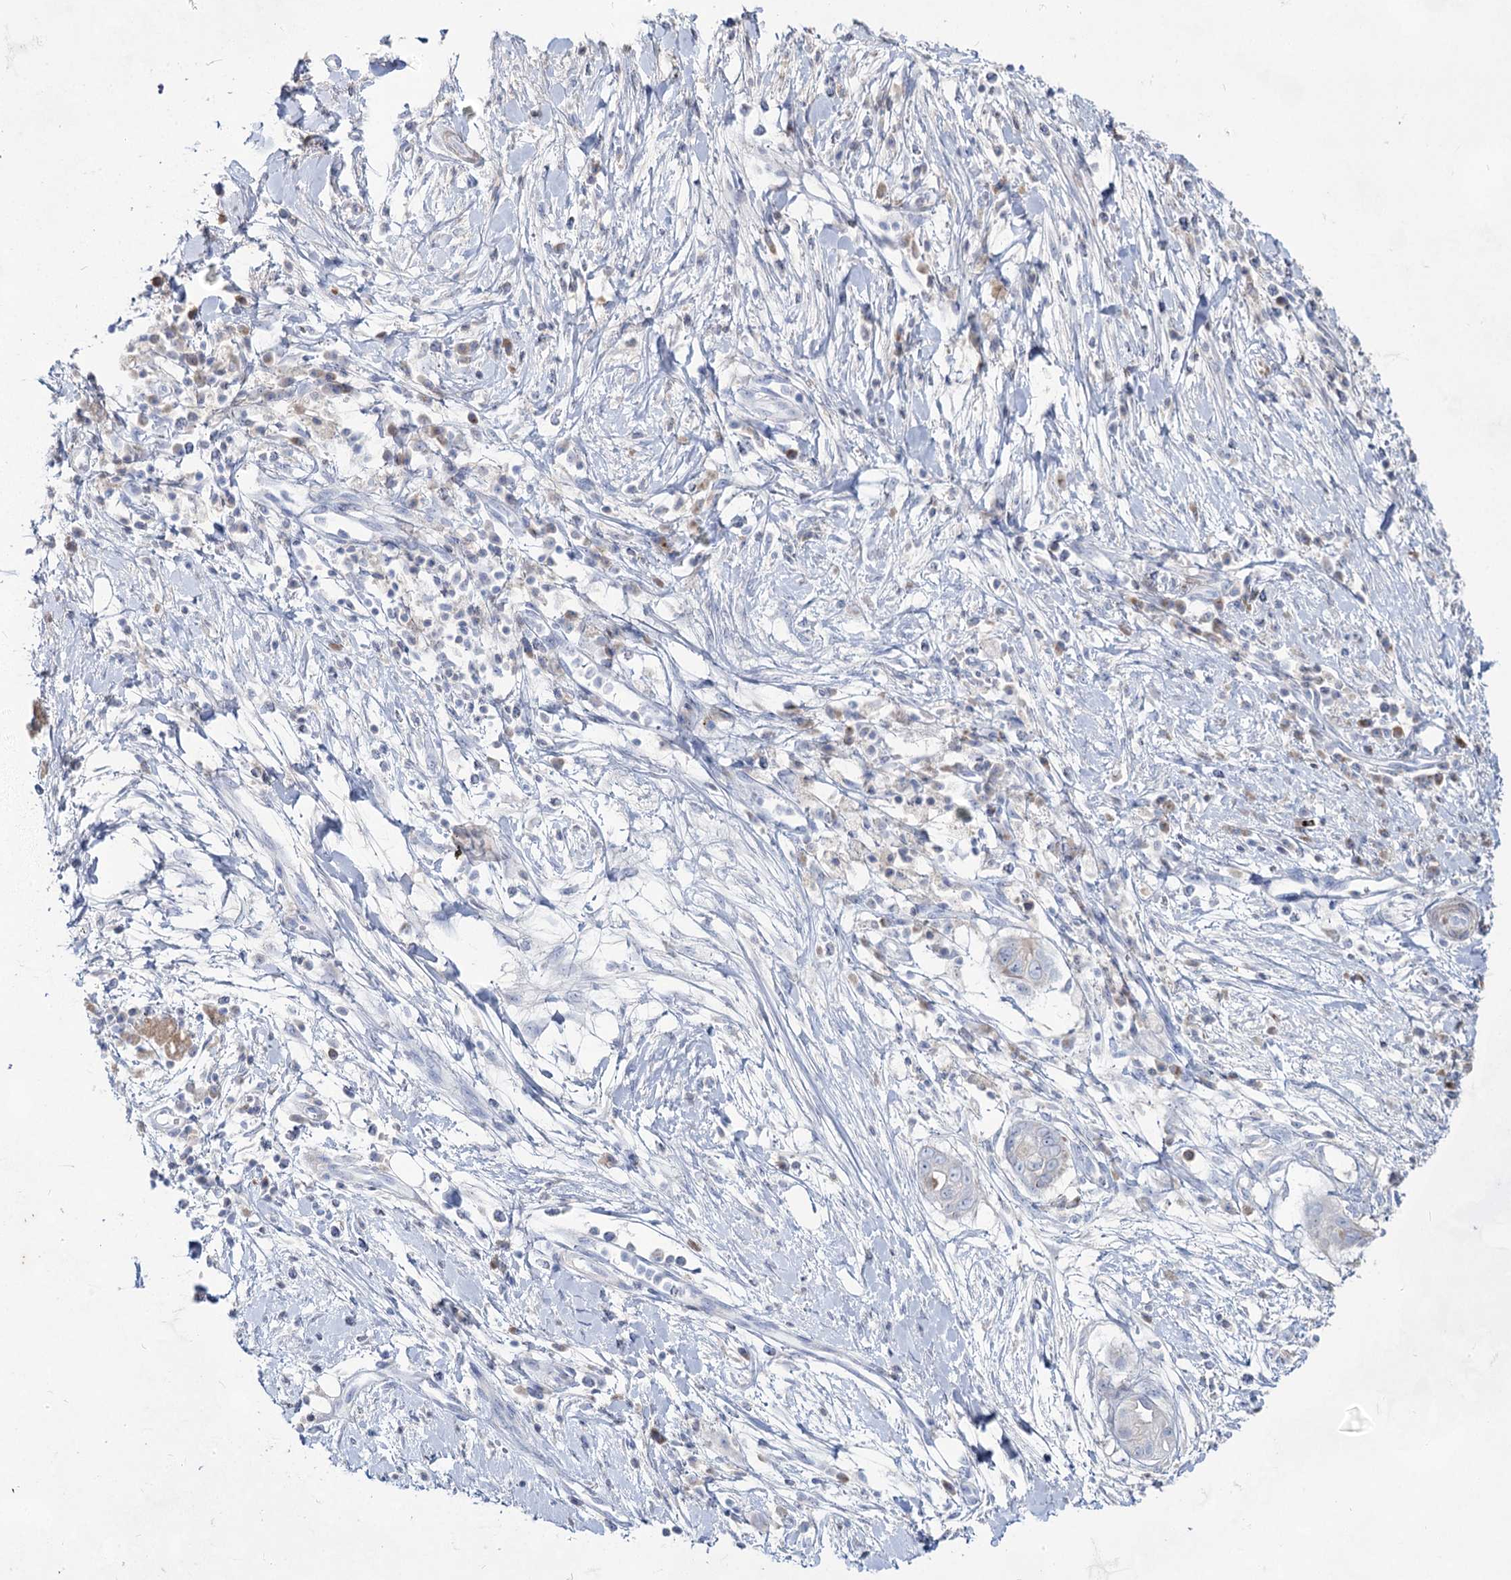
{"staining": {"intensity": "negative", "quantity": "none", "location": "none"}, "tissue": "pancreatic cancer", "cell_type": "Tumor cells", "image_type": "cancer", "snomed": [{"axis": "morphology", "description": "Adenocarcinoma, NOS"}, {"axis": "topography", "description": "Pancreas"}], "caption": "An immunohistochemistry image of pancreatic cancer is shown. There is no staining in tumor cells of pancreatic cancer.", "gene": "ACRV1", "patient": {"sex": "male", "age": 68}}